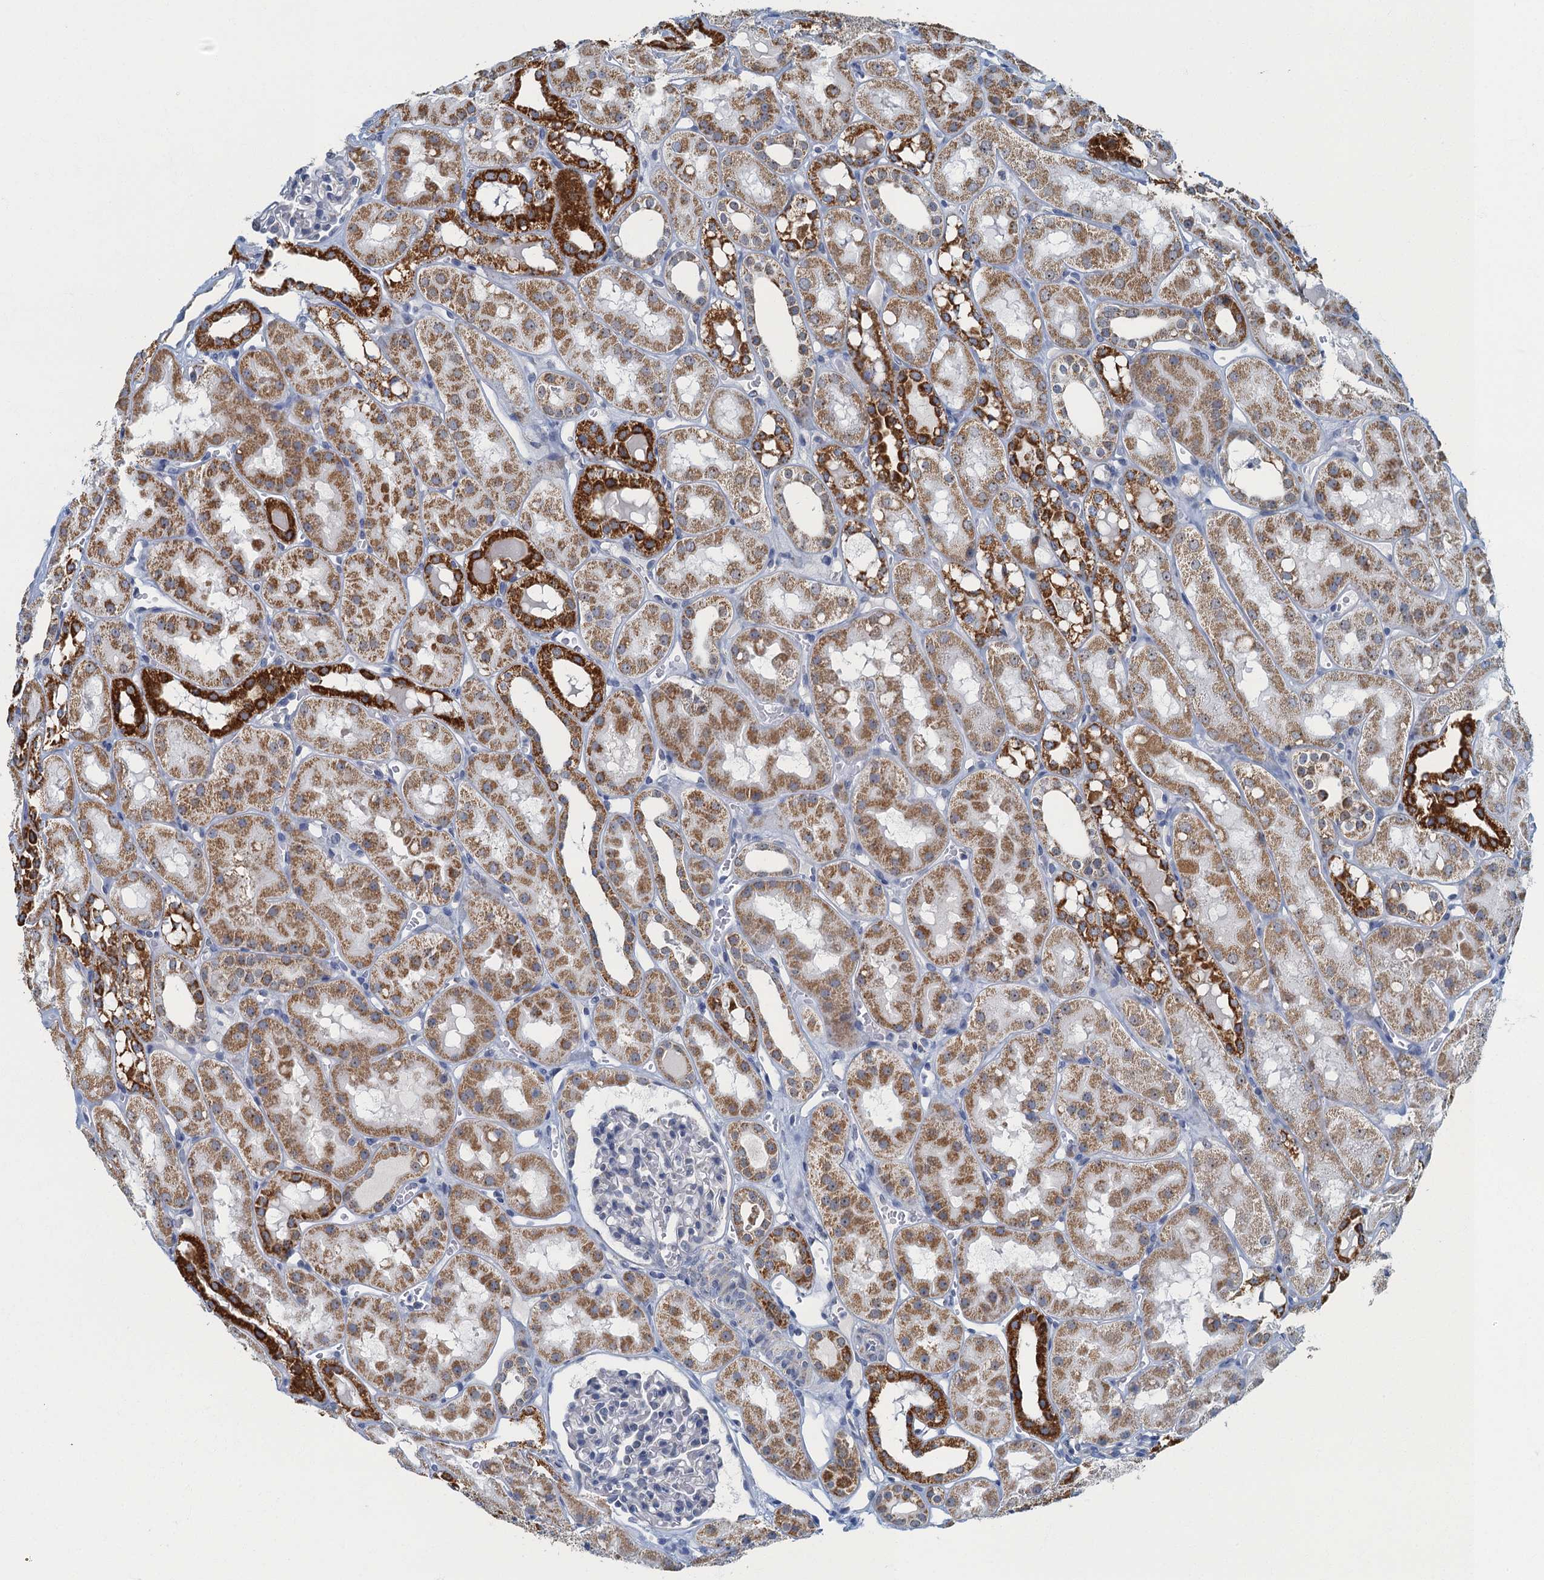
{"staining": {"intensity": "weak", "quantity": "<25%", "location": "cytoplasmic/membranous"}, "tissue": "kidney", "cell_type": "Cells in glomeruli", "image_type": "normal", "snomed": [{"axis": "morphology", "description": "Normal tissue, NOS"}, {"axis": "topography", "description": "Kidney"}], "caption": "Cells in glomeruli show no significant expression in normal kidney. The staining was performed using DAB to visualize the protein expression in brown, while the nuclei were stained in blue with hematoxylin (Magnification: 20x).", "gene": "RAD9B", "patient": {"sex": "male", "age": 16}}